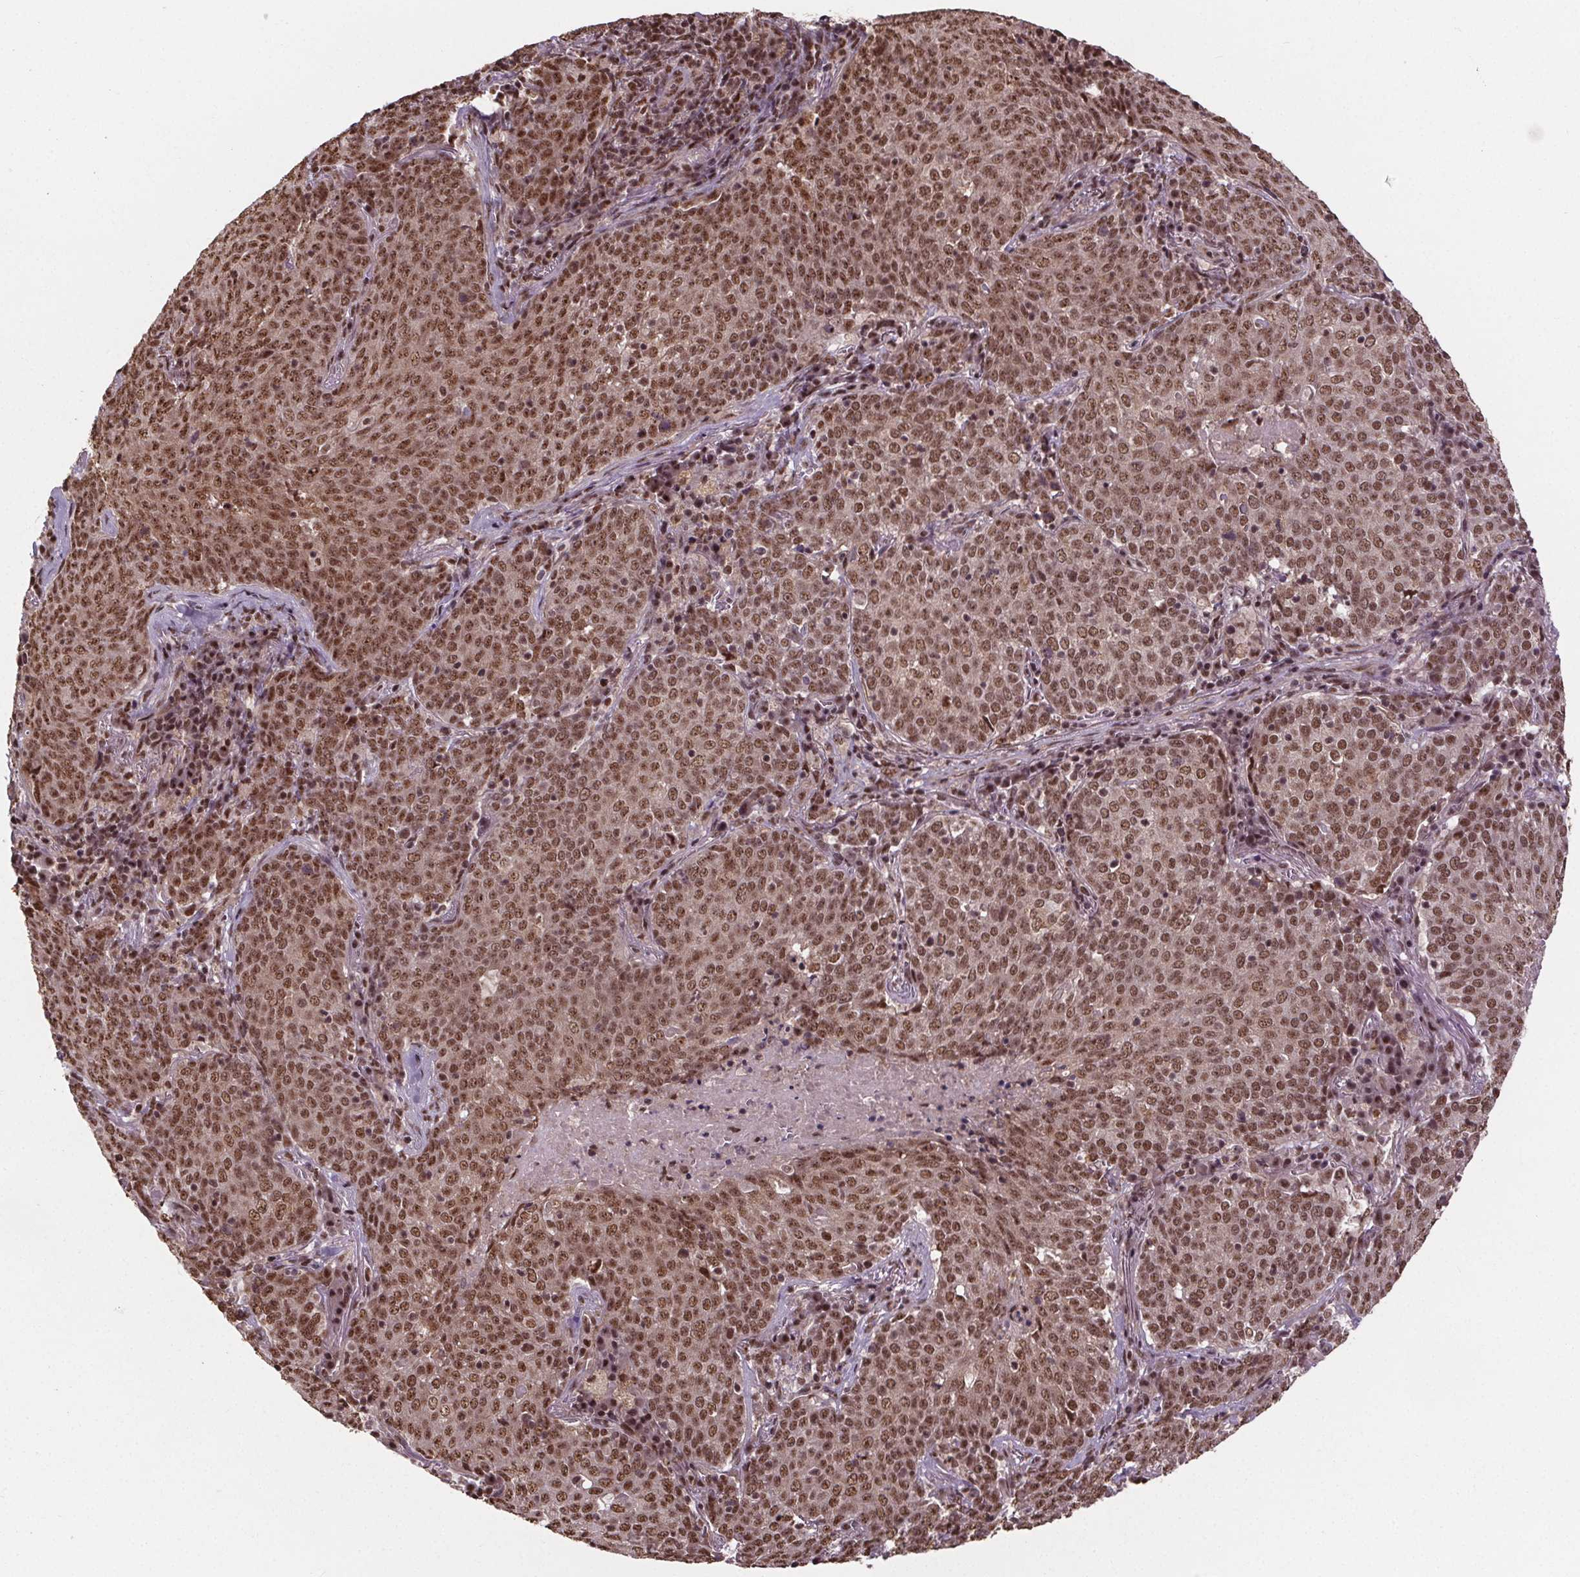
{"staining": {"intensity": "moderate", "quantity": ">75%", "location": "nuclear"}, "tissue": "lung cancer", "cell_type": "Tumor cells", "image_type": "cancer", "snomed": [{"axis": "morphology", "description": "Squamous cell carcinoma, NOS"}, {"axis": "topography", "description": "Lung"}], "caption": "Immunohistochemical staining of lung cancer (squamous cell carcinoma) displays moderate nuclear protein positivity in approximately >75% of tumor cells. (DAB = brown stain, brightfield microscopy at high magnification).", "gene": "JARID2", "patient": {"sex": "male", "age": 82}}